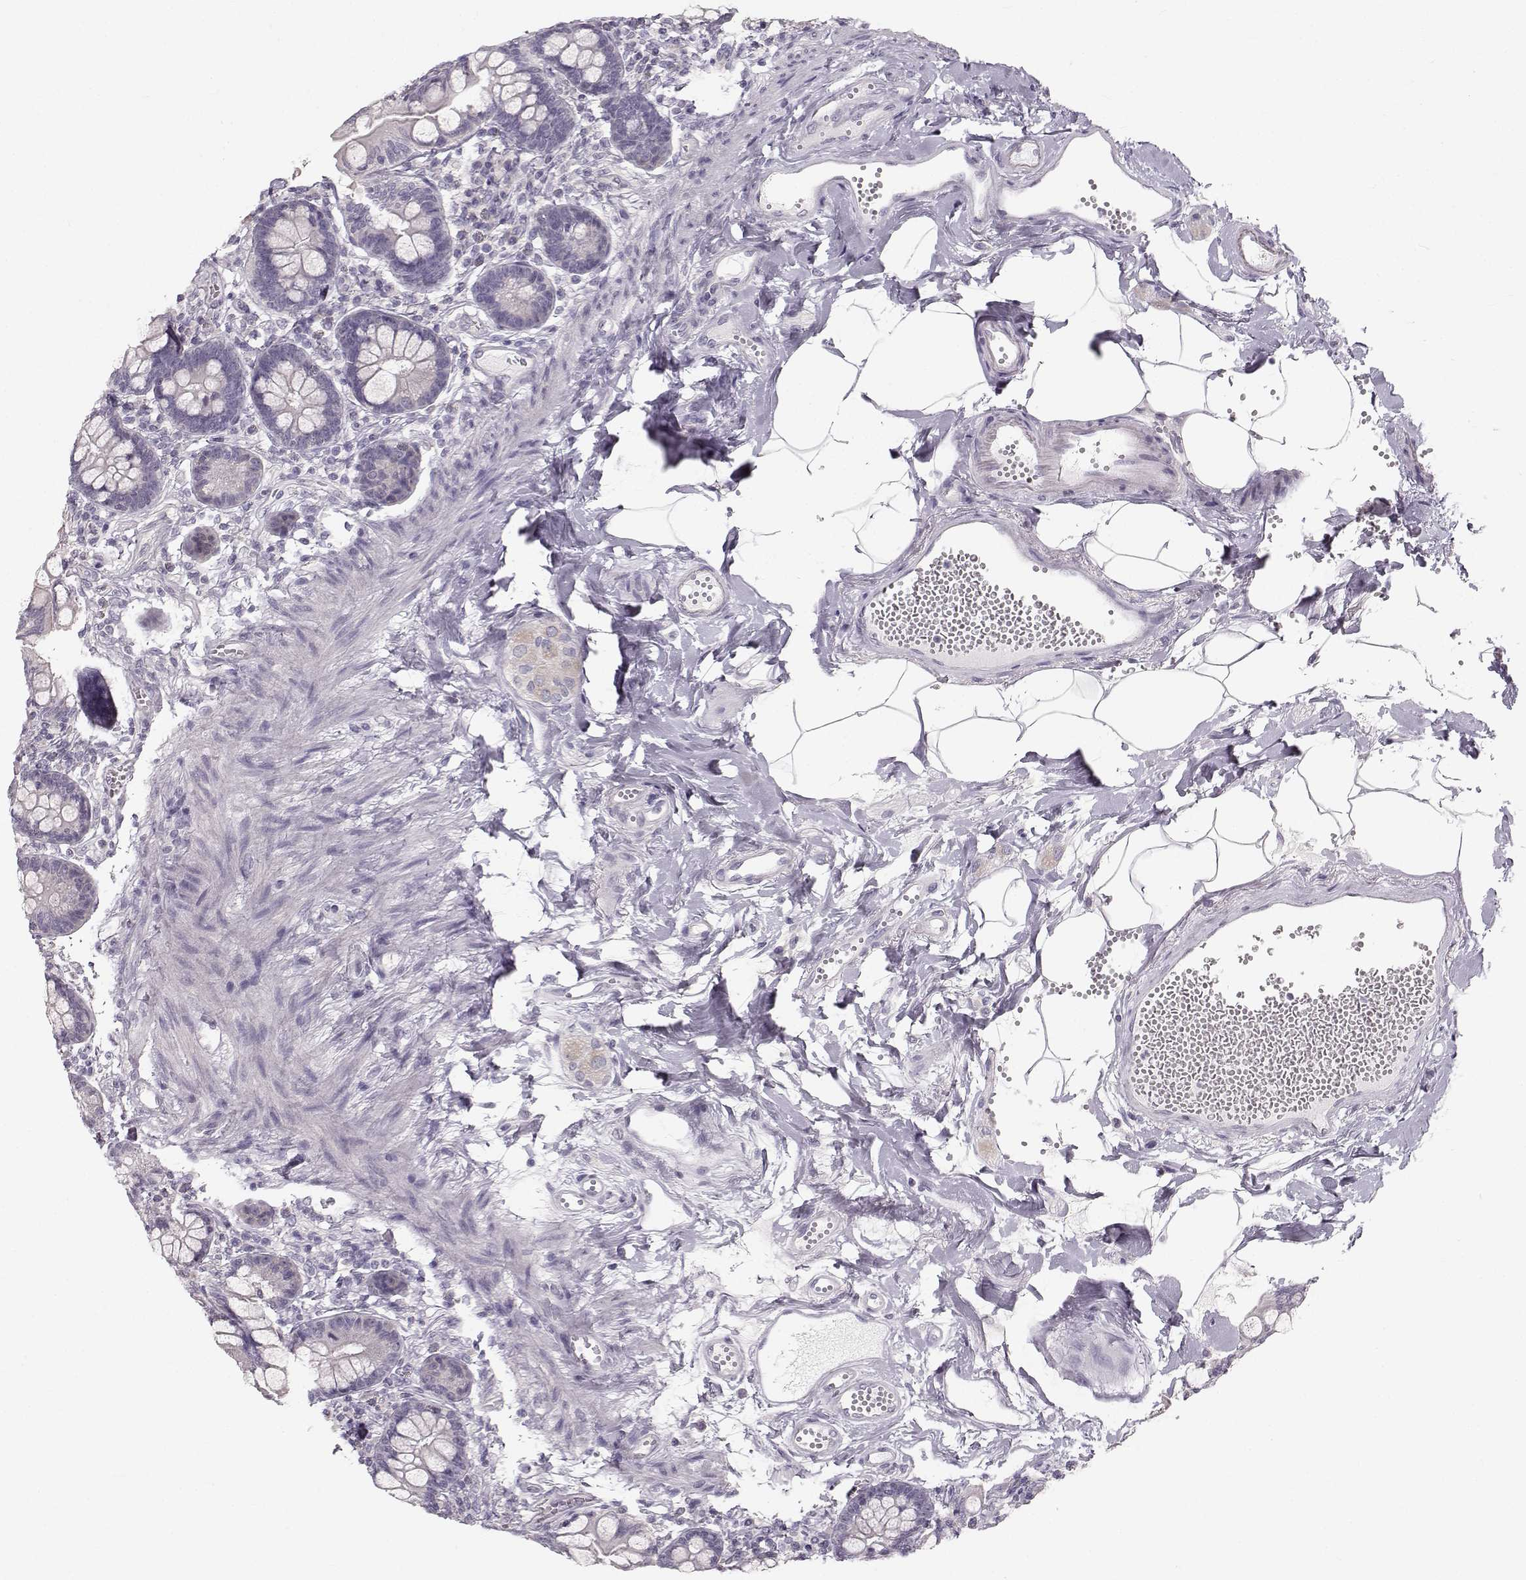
{"staining": {"intensity": "negative", "quantity": "none", "location": "none"}, "tissue": "small intestine", "cell_type": "Glandular cells", "image_type": "normal", "snomed": [{"axis": "morphology", "description": "Normal tissue, NOS"}, {"axis": "topography", "description": "Small intestine"}], "caption": "Immunohistochemistry (IHC) of normal small intestine demonstrates no positivity in glandular cells.", "gene": "OIP5", "patient": {"sex": "female", "age": 56}}